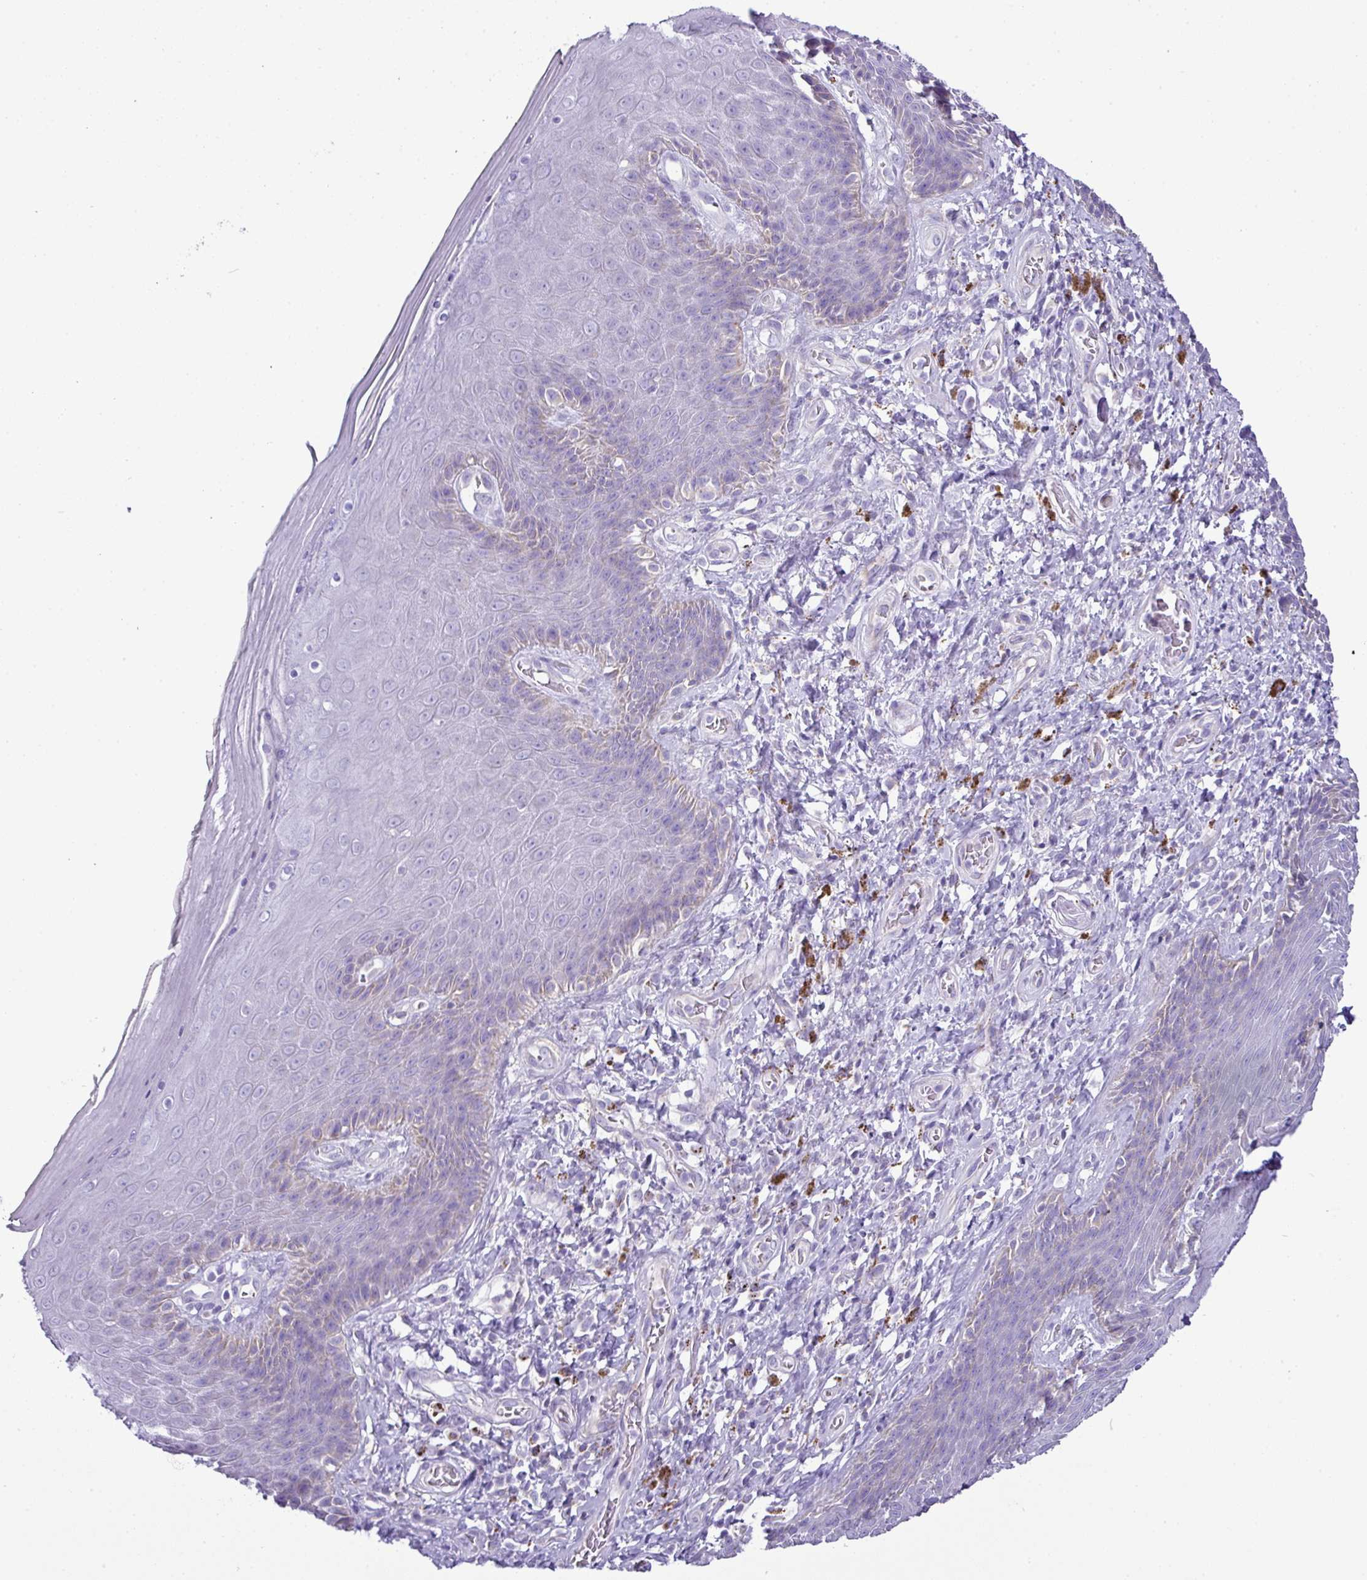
{"staining": {"intensity": "negative", "quantity": "none", "location": "none"}, "tissue": "skin", "cell_type": "Epidermal cells", "image_type": "normal", "snomed": [{"axis": "morphology", "description": "Normal tissue, NOS"}, {"axis": "topography", "description": "Anal"}, {"axis": "topography", "description": "Peripheral nerve tissue"}], "caption": "This is an immunohistochemistry (IHC) histopathology image of normal human skin. There is no positivity in epidermal cells.", "gene": "PGAP4", "patient": {"sex": "male", "age": 53}}